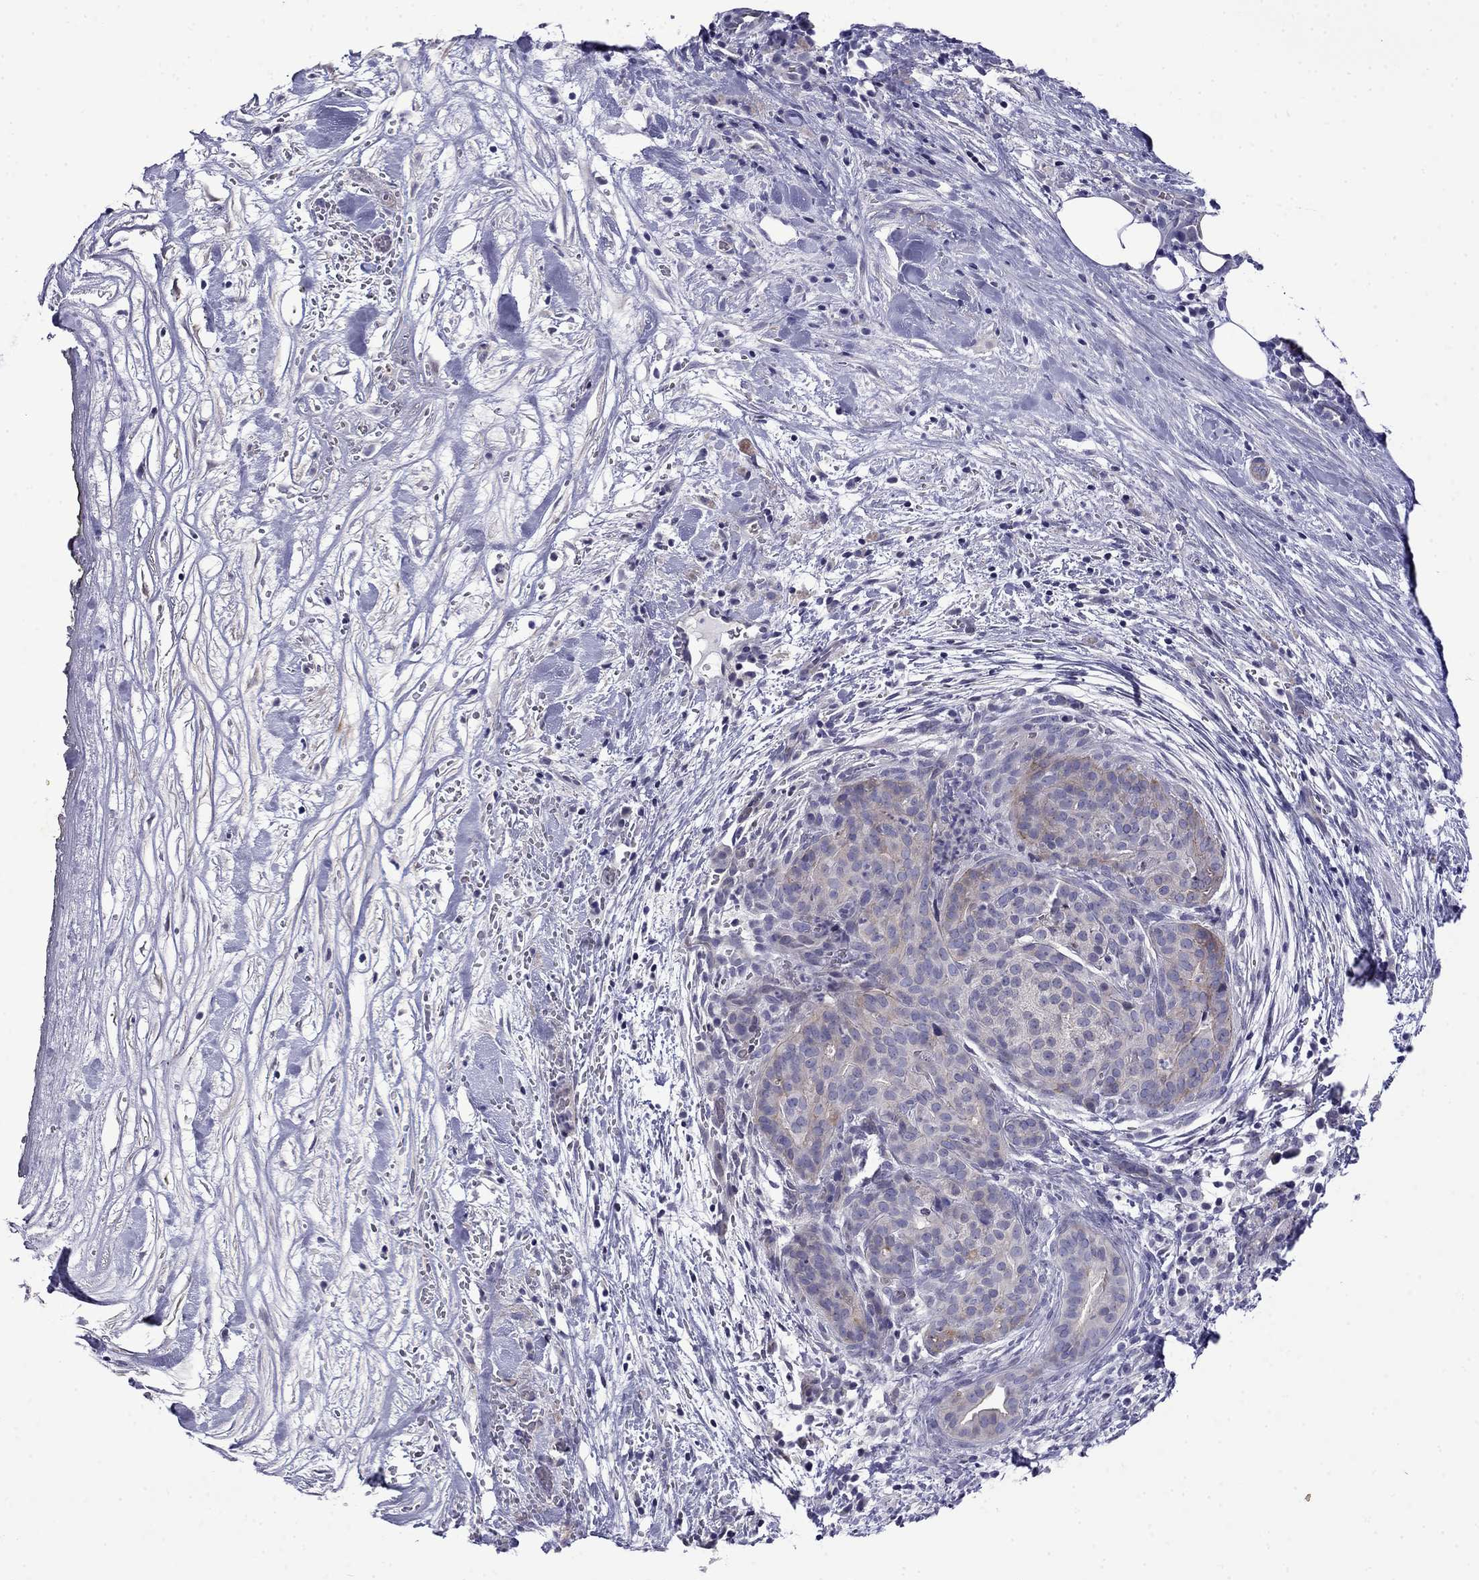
{"staining": {"intensity": "weak", "quantity": "<25%", "location": "cytoplasmic/membranous"}, "tissue": "pancreatic cancer", "cell_type": "Tumor cells", "image_type": "cancer", "snomed": [{"axis": "morphology", "description": "Adenocarcinoma, NOS"}, {"axis": "topography", "description": "Pancreas"}], "caption": "High power microscopy image of an IHC histopathology image of pancreatic cancer, revealing no significant expression in tumor cells.", "gene": "PRR18", "patient": {"sex": "male", "age": 44}}